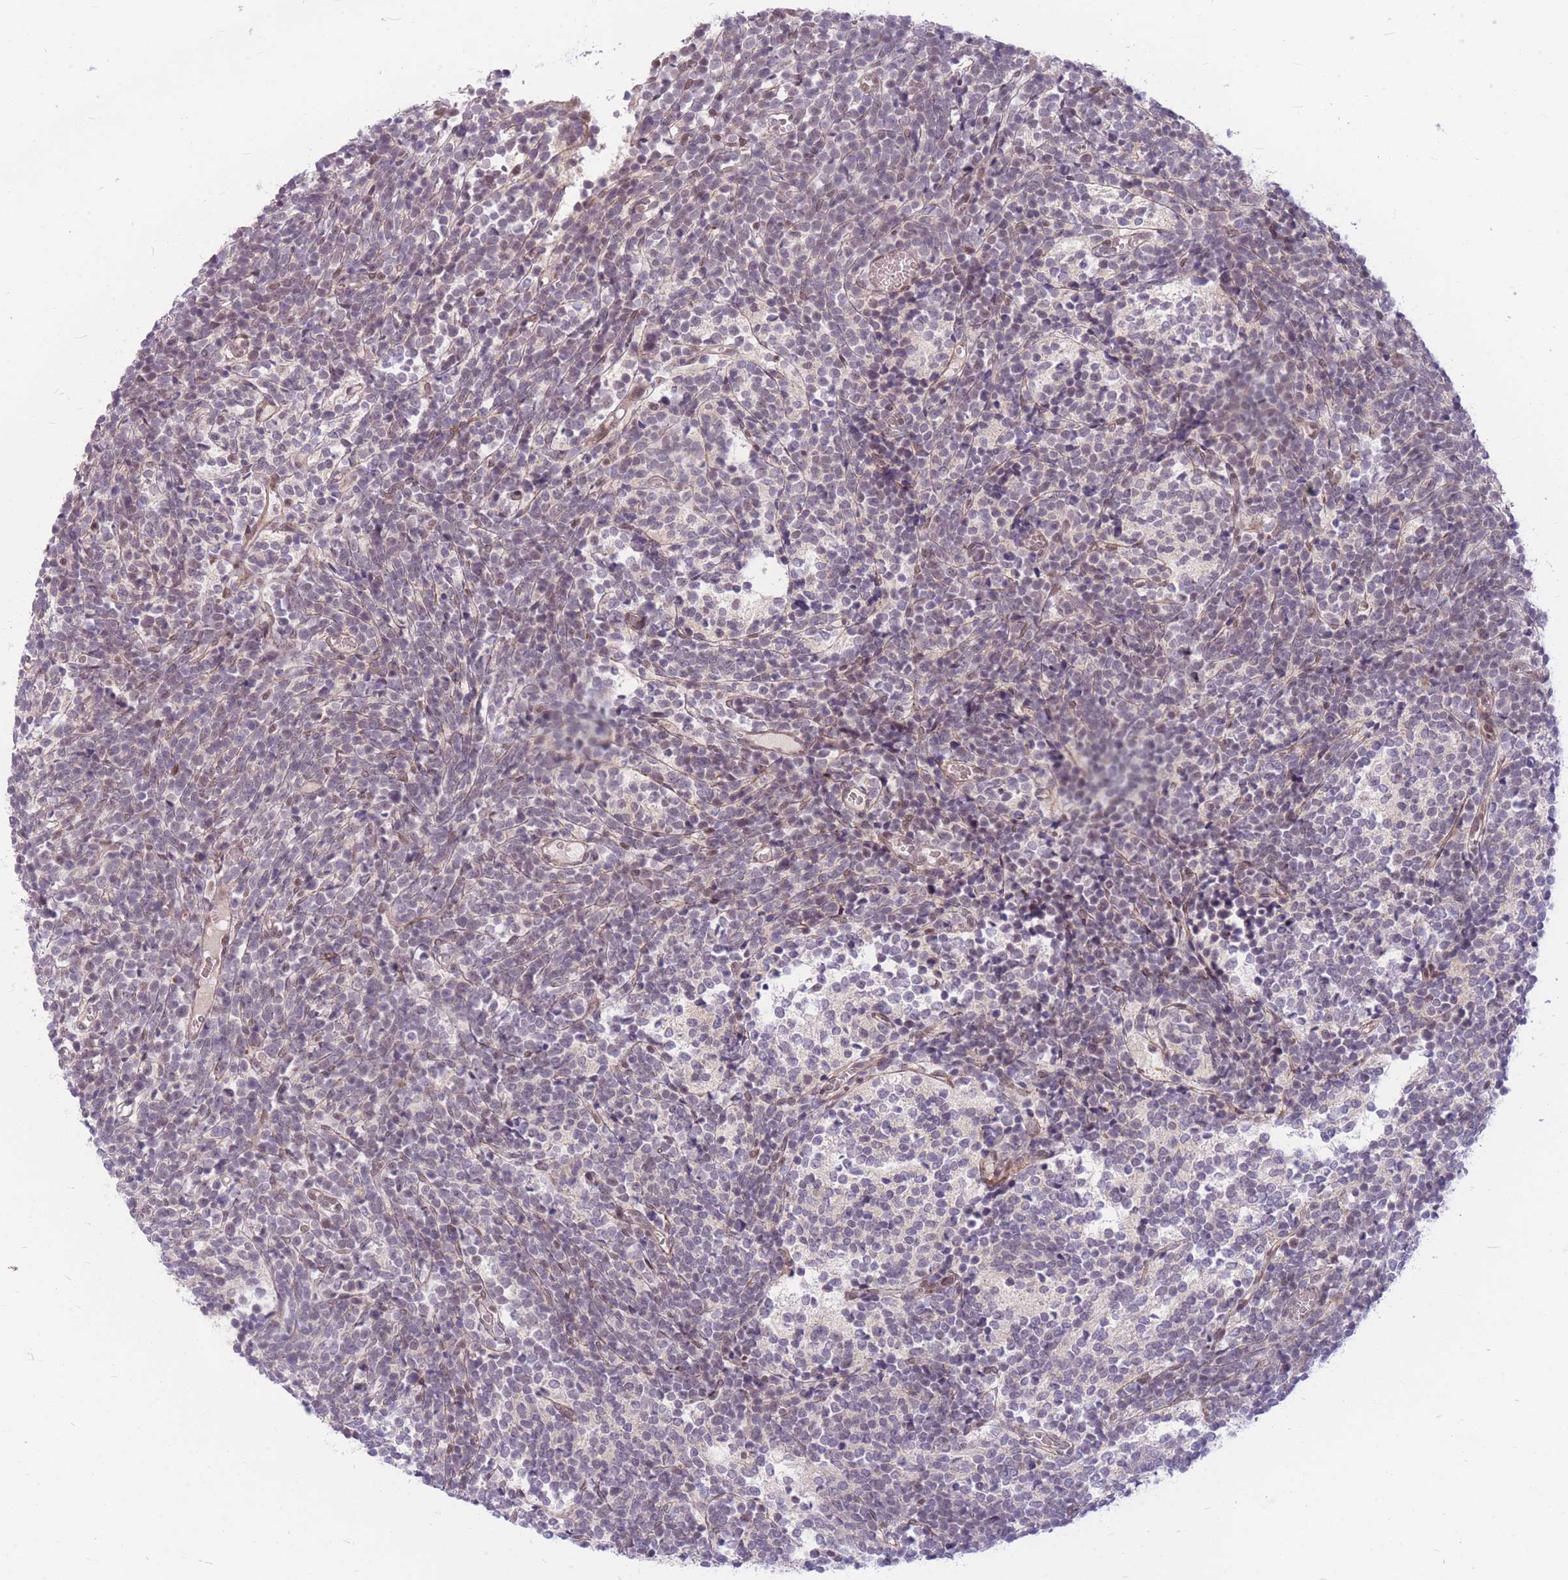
{"staining": {"intensity": "negative", "quantity": "none", "location": "none"}, "tissue": "glioma", "cell_type": "Tumor cells", "image_type": "cancer", "snomed": [{"axis": "morphology", "description": "Glioma, malignant, Low grade"}, {"axis": "topography", "description": "Brain"}], "caption": "This image is of malignant glioma (low-grade) stained with IHC to label a protein in brown with the nuclei are counter-stained blue. There is no expression in tumor cells.", "gene": "ERCC2", "patient": {"sex": "female", "age": 1}}